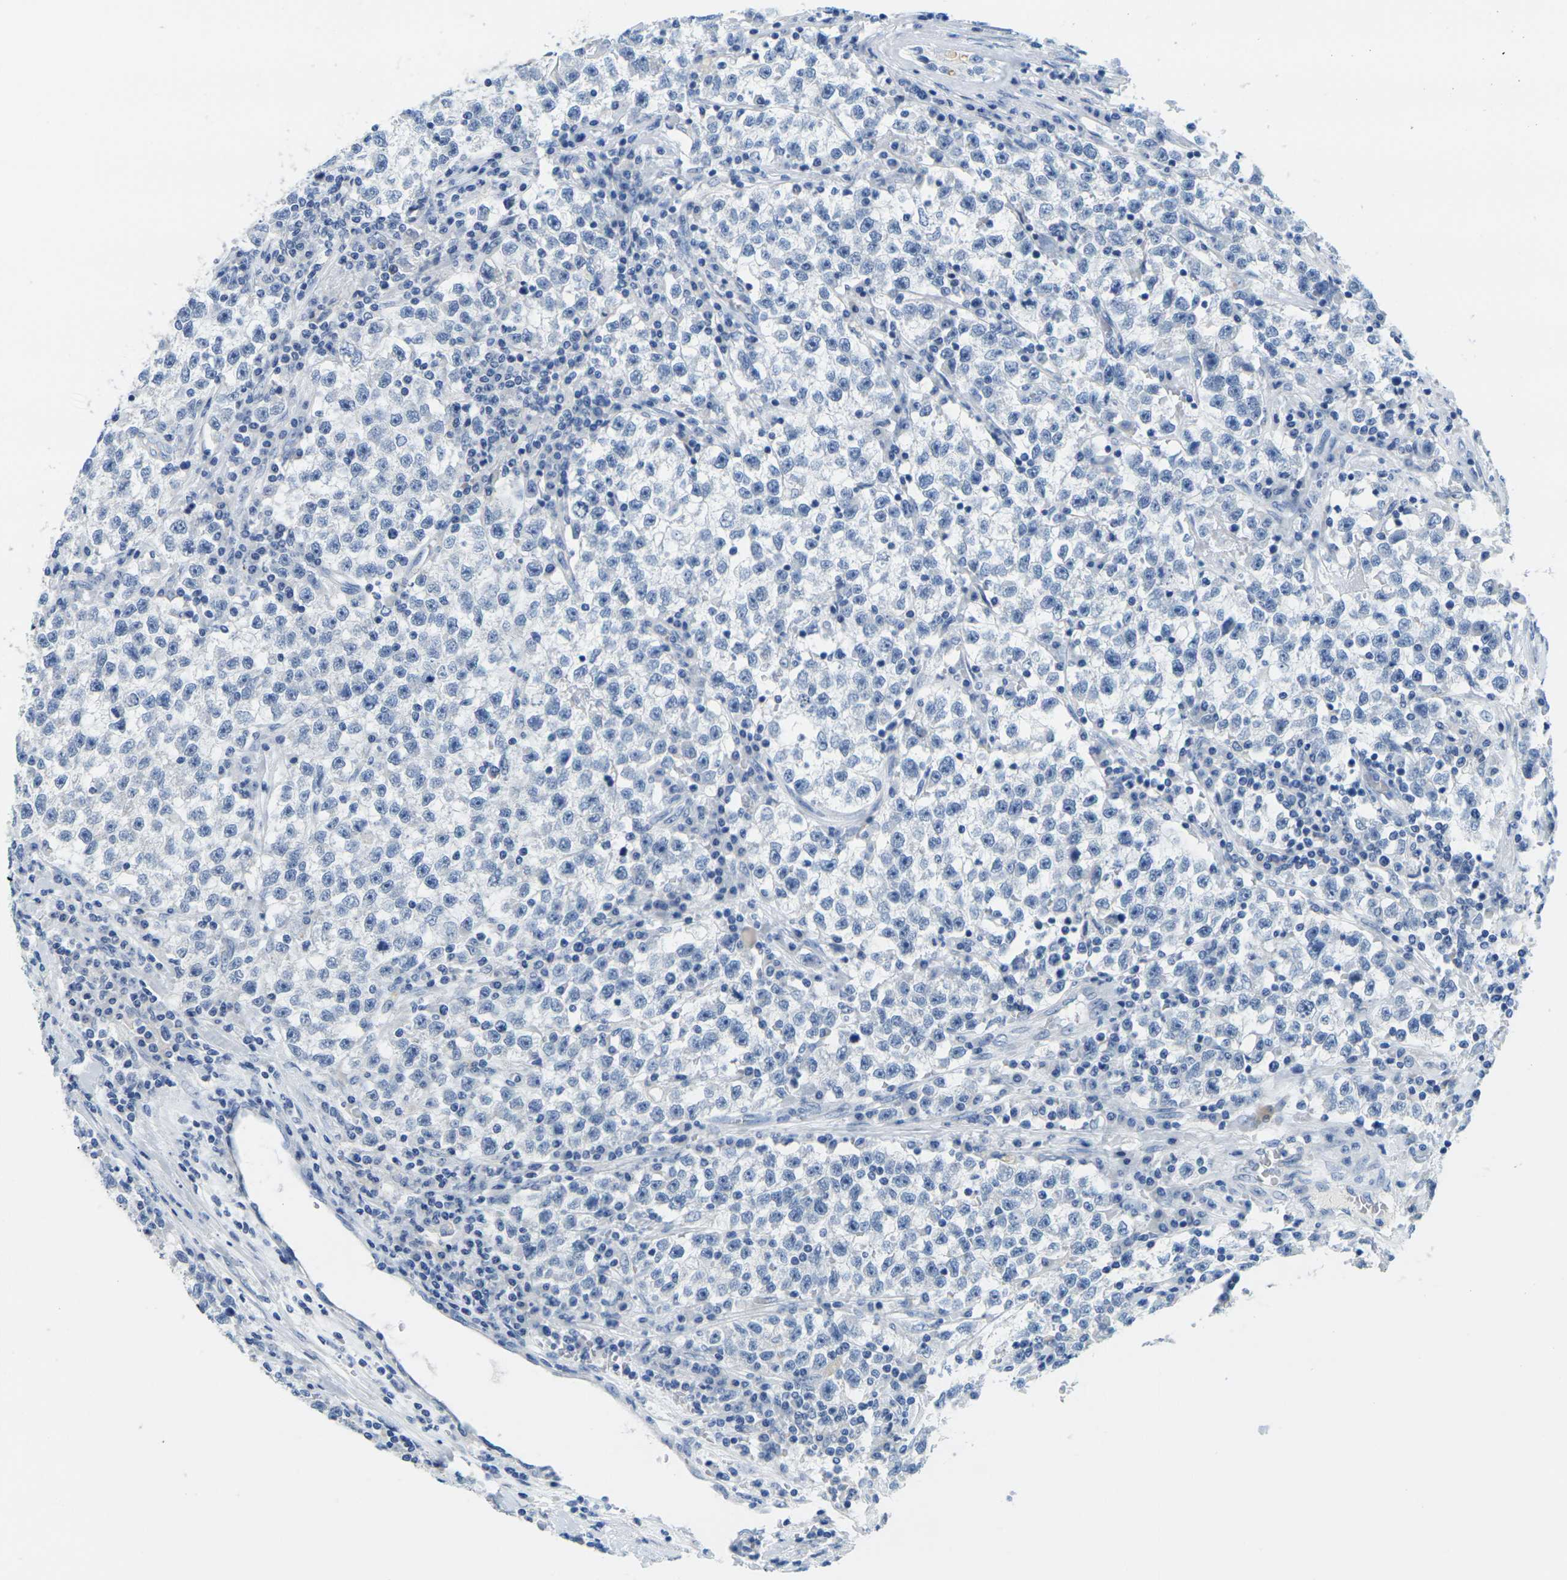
{"staining": {"intensity": "negative", "quantity": "none", "location": "none"}, "tissue": "testis cancer", "cell_type": "Tumor cells", "image_type": "cancer", "snomed": [{"axis": "morphology", "description": "Seminoma, NOS"}, {"axis": "topography", "description": "Testis"}], "caption": "The histopathology image reveals no significant staining in tumor cells of testis cancer.", "gene": "FAM3D", "patient": {"sex": "male", "age": 22}}